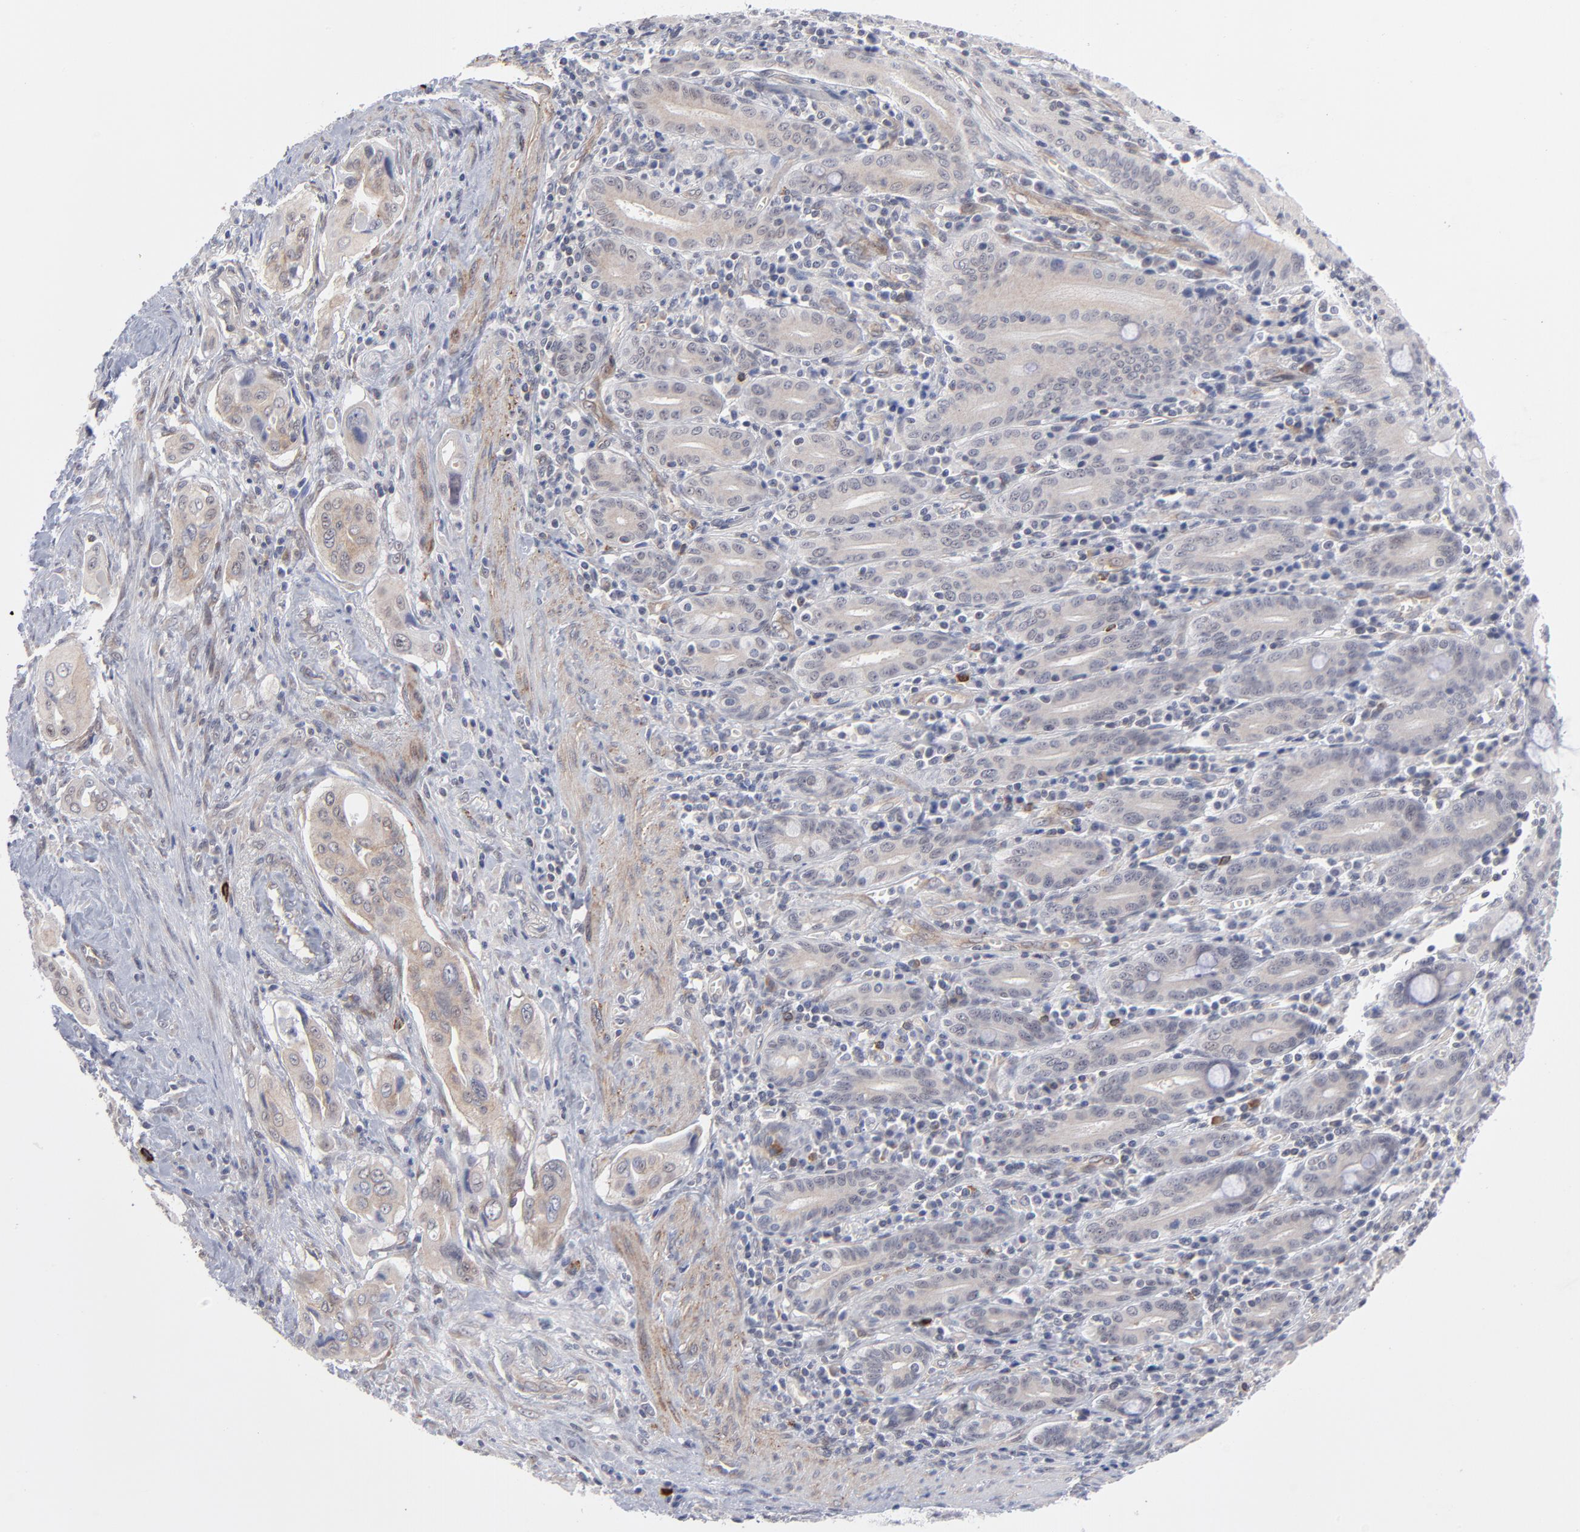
{"staining": {"intensity": "weak", "quantity": ">75%", "location": "cytoplasmic/membranous"}, "tissue": "pancreatic cancer", "cell_type": "Tumor cells", "image_type": "cancer", "snomed": [{"axis": "morphology", "description": "Adenocarcinoma, NOS"}, {"axis": "topography", "description": "Pancreas"}], "caption": "Protein analysis of pancreatic adenocarcinoma tissue shows weak cytoplasmic/membranous expression in about >75% of tumor cells.", "gene": "NBN", "patient": {"sex": "male", "age": 77}}